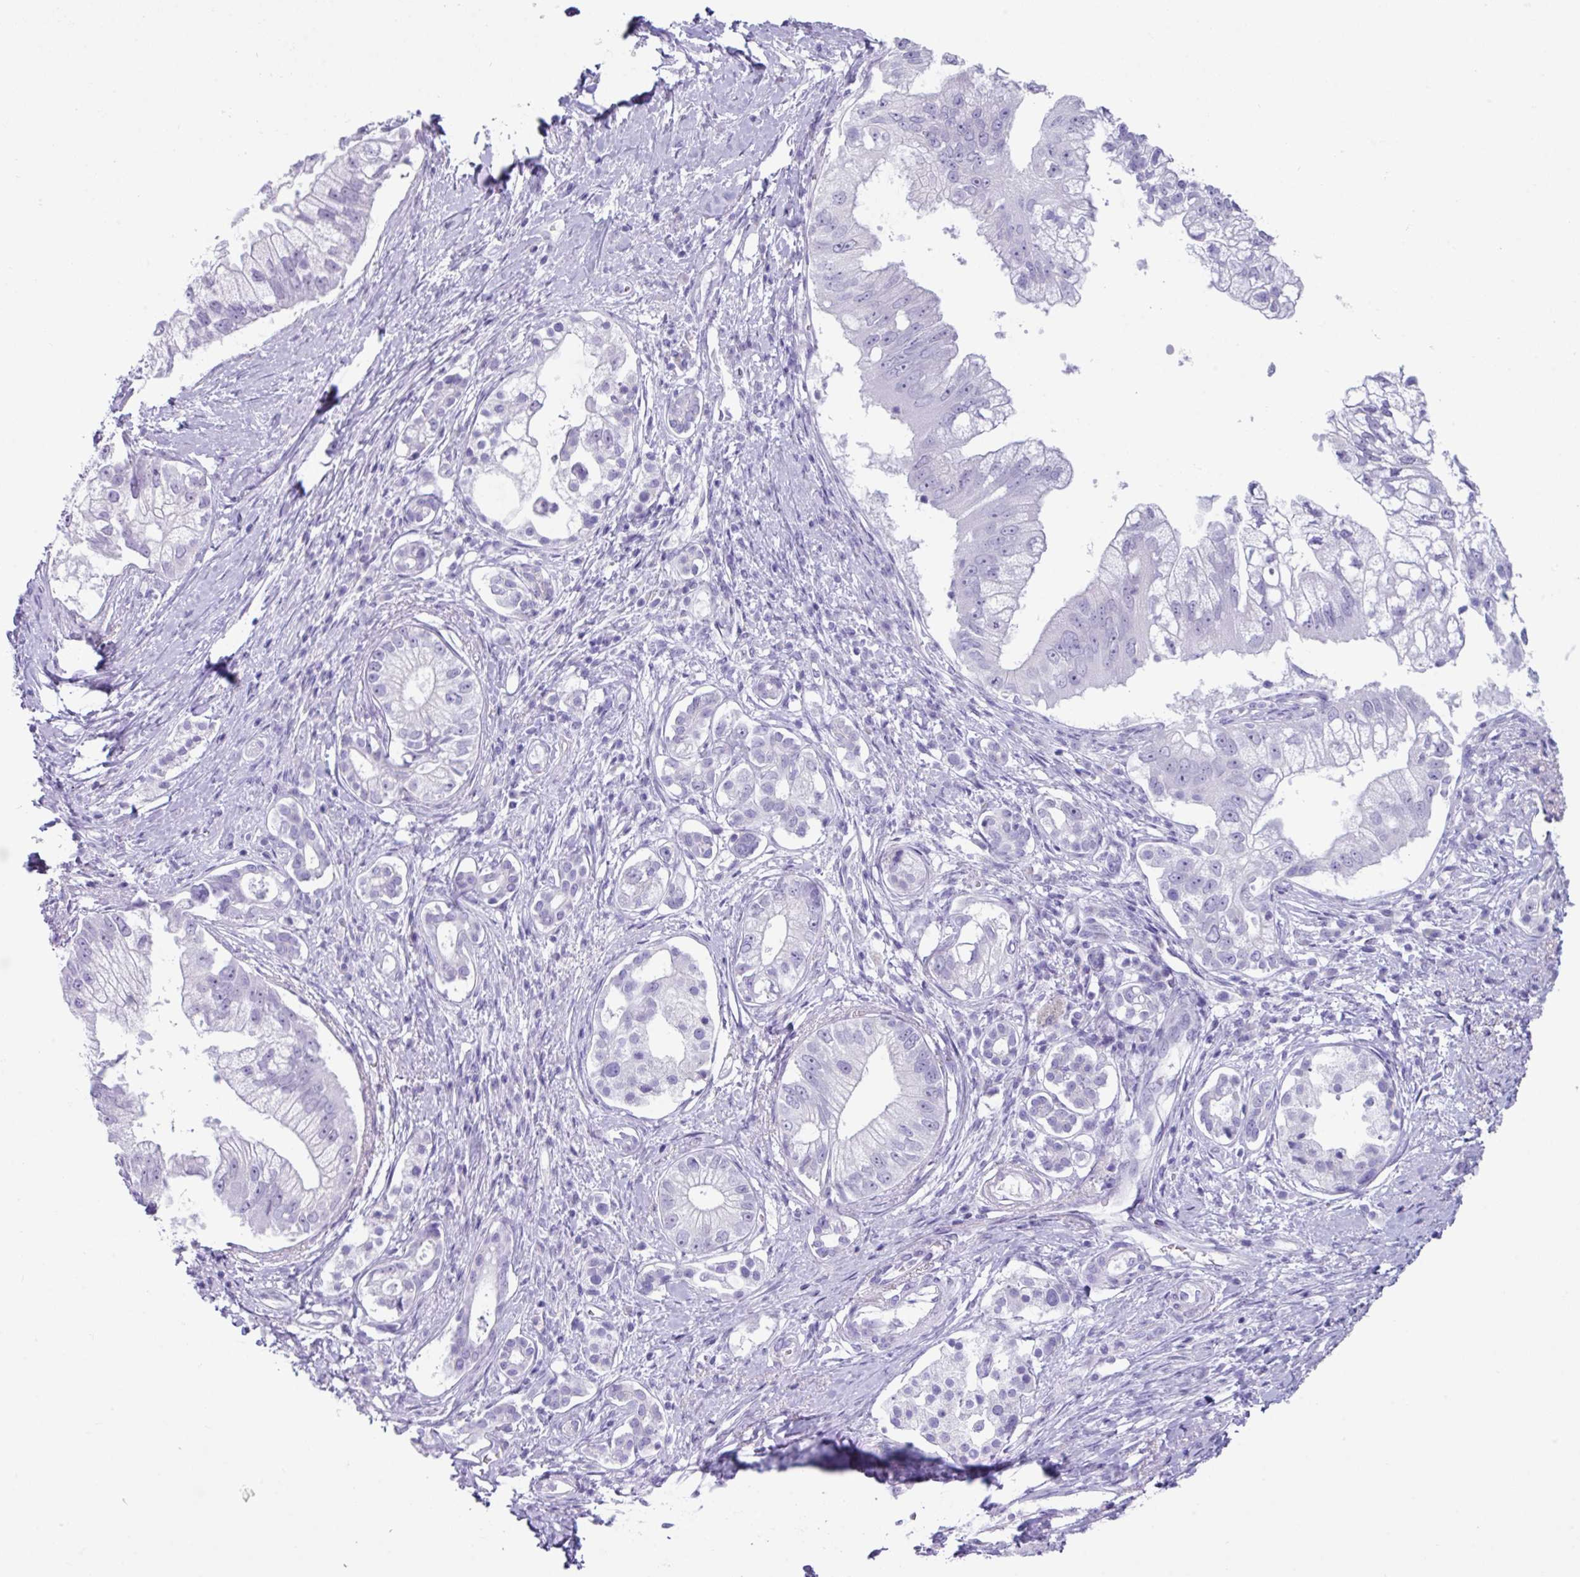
{"staining": {"intensity": "negative", "quantity": "none", "location": "none"}, "tissue": "pancreatic cancer", "cell_type": "Tumor cells", "image_type": "cancer", "snomed": [{"axis": "morphology", "description": "Adenocarcinoma, NOS"}, {"axis": "topography", "description": "Pancreas"}], "caption": "Histopathology image shows no significant protein staining in tumor cells of pancreatic cancer (adenocarcinoma). (Stains: DAB (3,3'-diaminobenzidine) IHC with hematoxylin counter stain, Microscopy: brightfield microscopy at high magnification).", "gene": "ZNF524", "patient": {"sex": "male", "age": 70}}